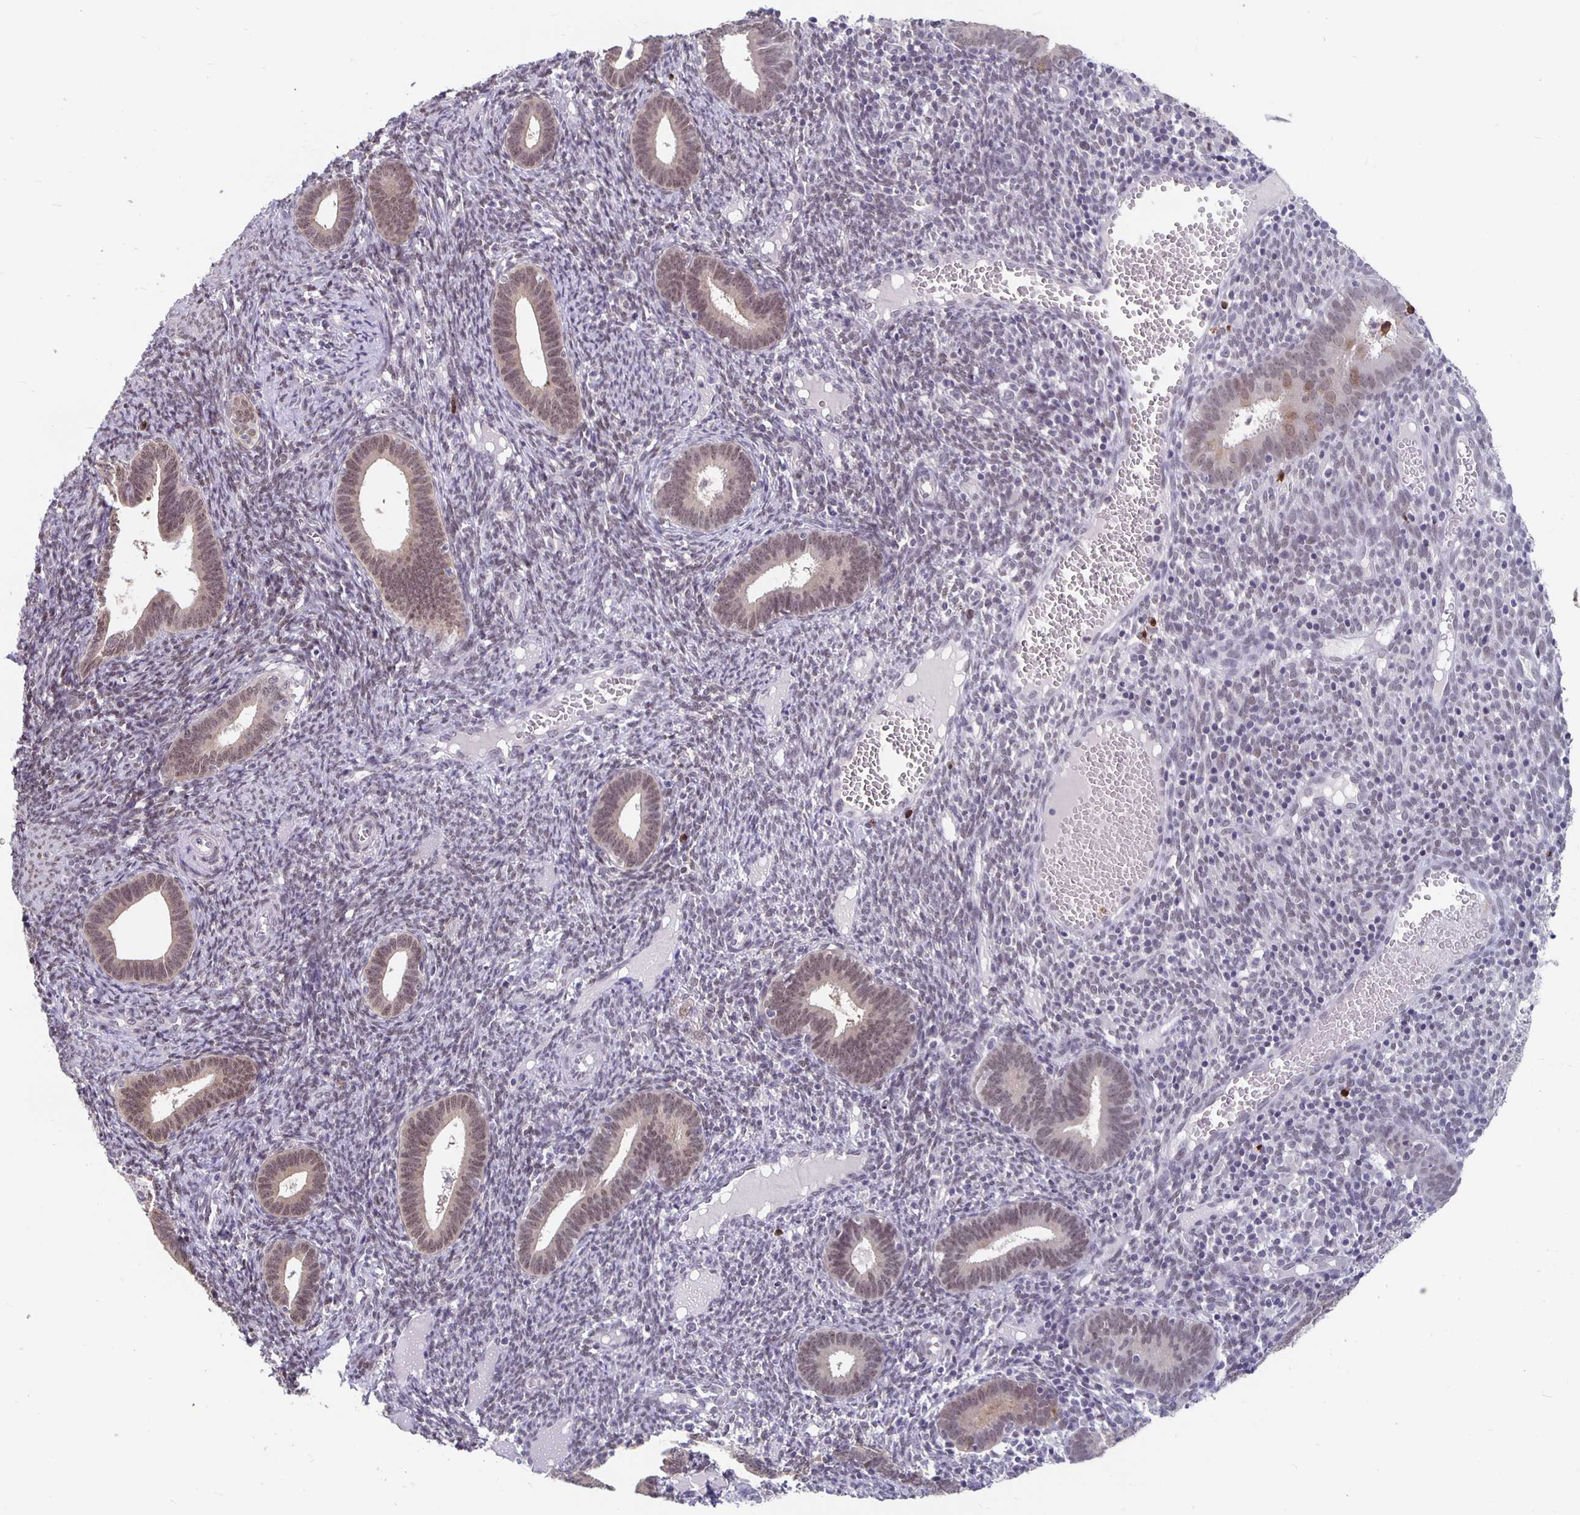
{"staining": {"intensity": "weak", "quantity": "<25%", "location": "nuclear"}, "tissue": "endometrium", "cell_type": "Cells in endometrial stroma", "image_type": "normal", "snomed": [{"axis": "morphology", "description": "Normal tissue, NOS"}, {"axis": "topography", "description": "Endometrium"}], "caption": "Immunohistochemistry photomicrograph of benign endometrium: human endometrium stained with DAB (3,3'-diaminobenzidine) exhibits no significant protein positivity in cells in endometrial stroma.", "gene": "ZNF691", "patient": {"sex": "female", "age": 41}}